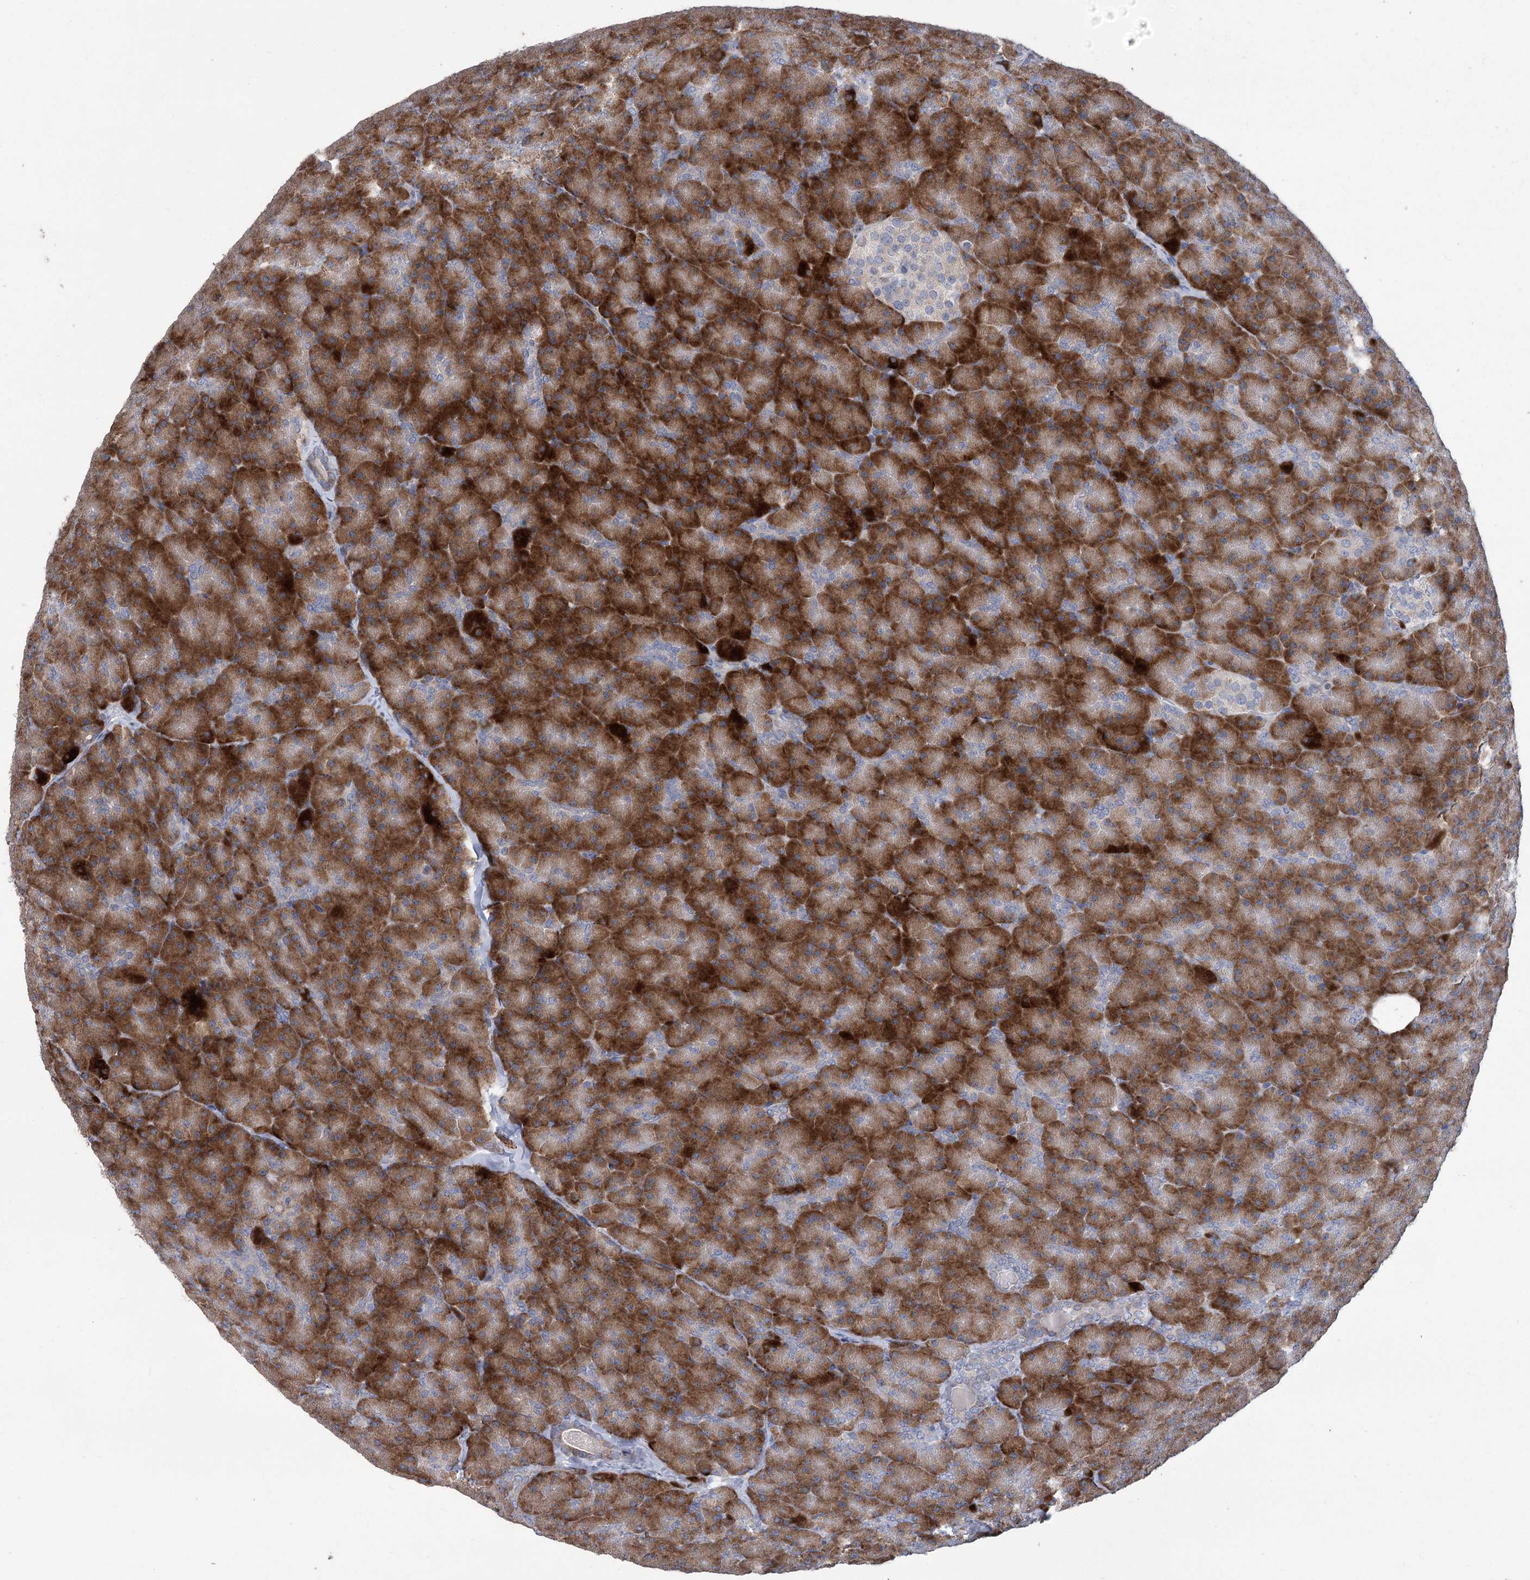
{"staining": {"intensity": "strong", "quantity": ">75%", "location": "cytoplasmic/membranous"}, "tissue": "pancreas", "cell_type": "Exocrine glandular cells", "image_type": "normal", "snomed": [{"axis": "morphology", "description": "Normal tissue, NOS"}, {"axis": "topography", "description": "Pancreas"}], "caption": "Immunohistochemistry micrograph of benign human pancreas stained for a protein (brown), which demonstrates high levels of strong cytoplasmic/membranous positivity in about >75% of exocrine glandular cells.", "gene": "GCNT4", "patient": {"sex": "male", "age": 36}}